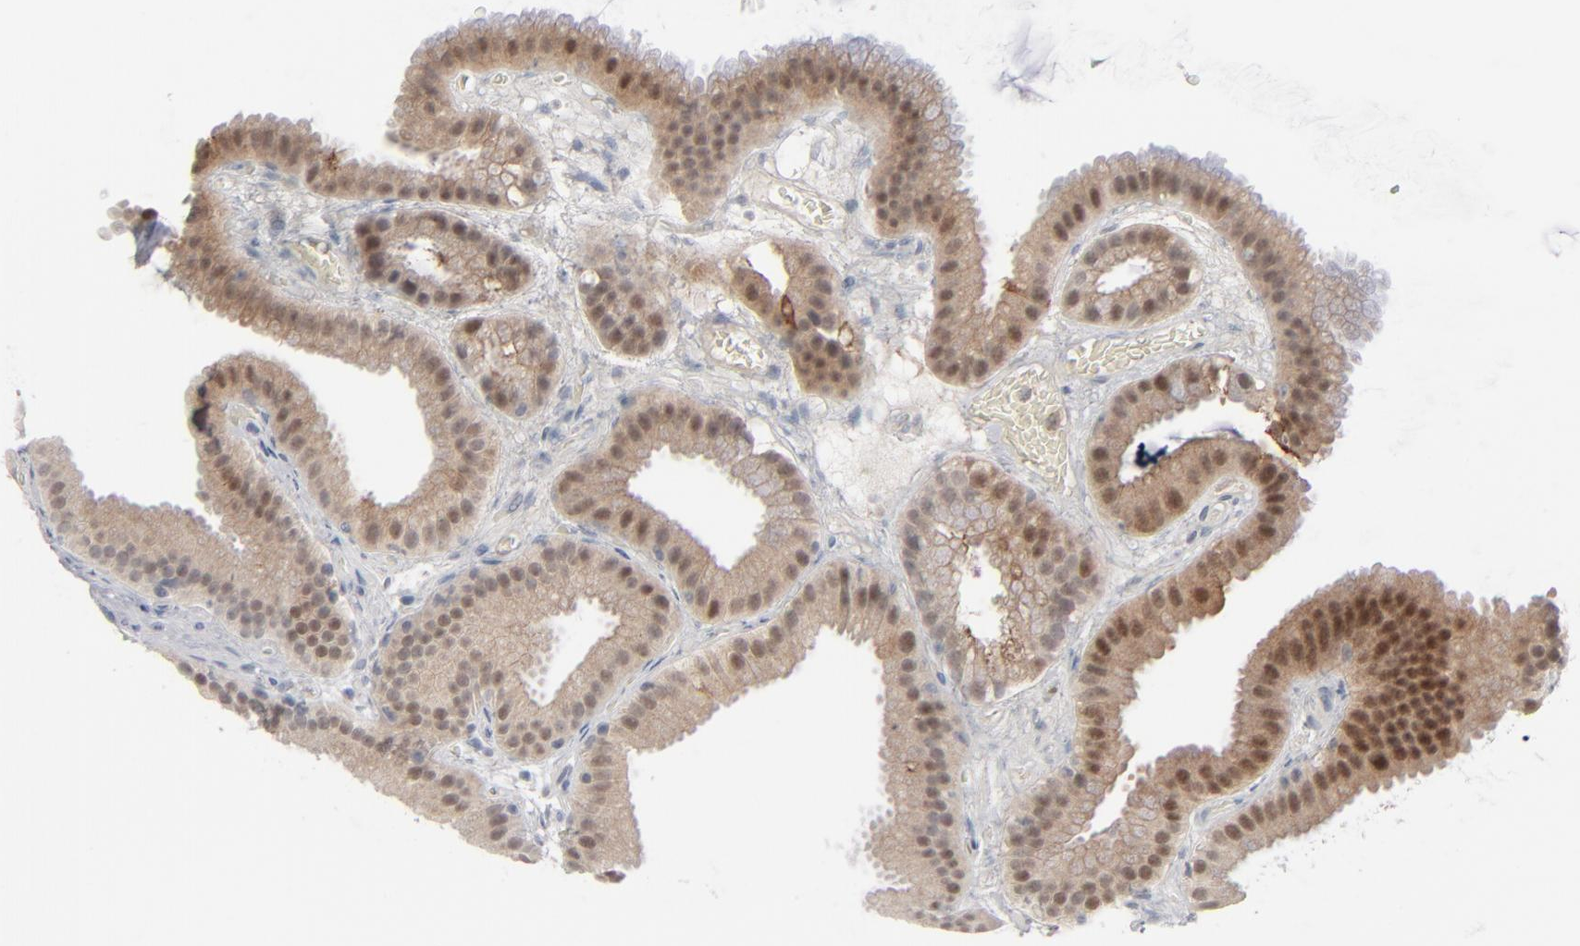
{"staining": {"intensity": "moderate", "quantity": ">75%", "location": "cytoplasmic/membranous"}, "tissue": "gallbladder", "cell_type": "Glandular cells", "image_type": "normal", "snomed": [{"axis": "morphology", "description": "Normal tissue, NOS"}, {"axis": "topography", "description": "Gallbladder"}], "caption": "Gallbladder stained for a protein (brown) exhibits moderate cytoplasmic/membranous positive positivity in about >75% of glandular cells.", "gene": "POF1B", "patient": {"sex": "female", "age": 63}}